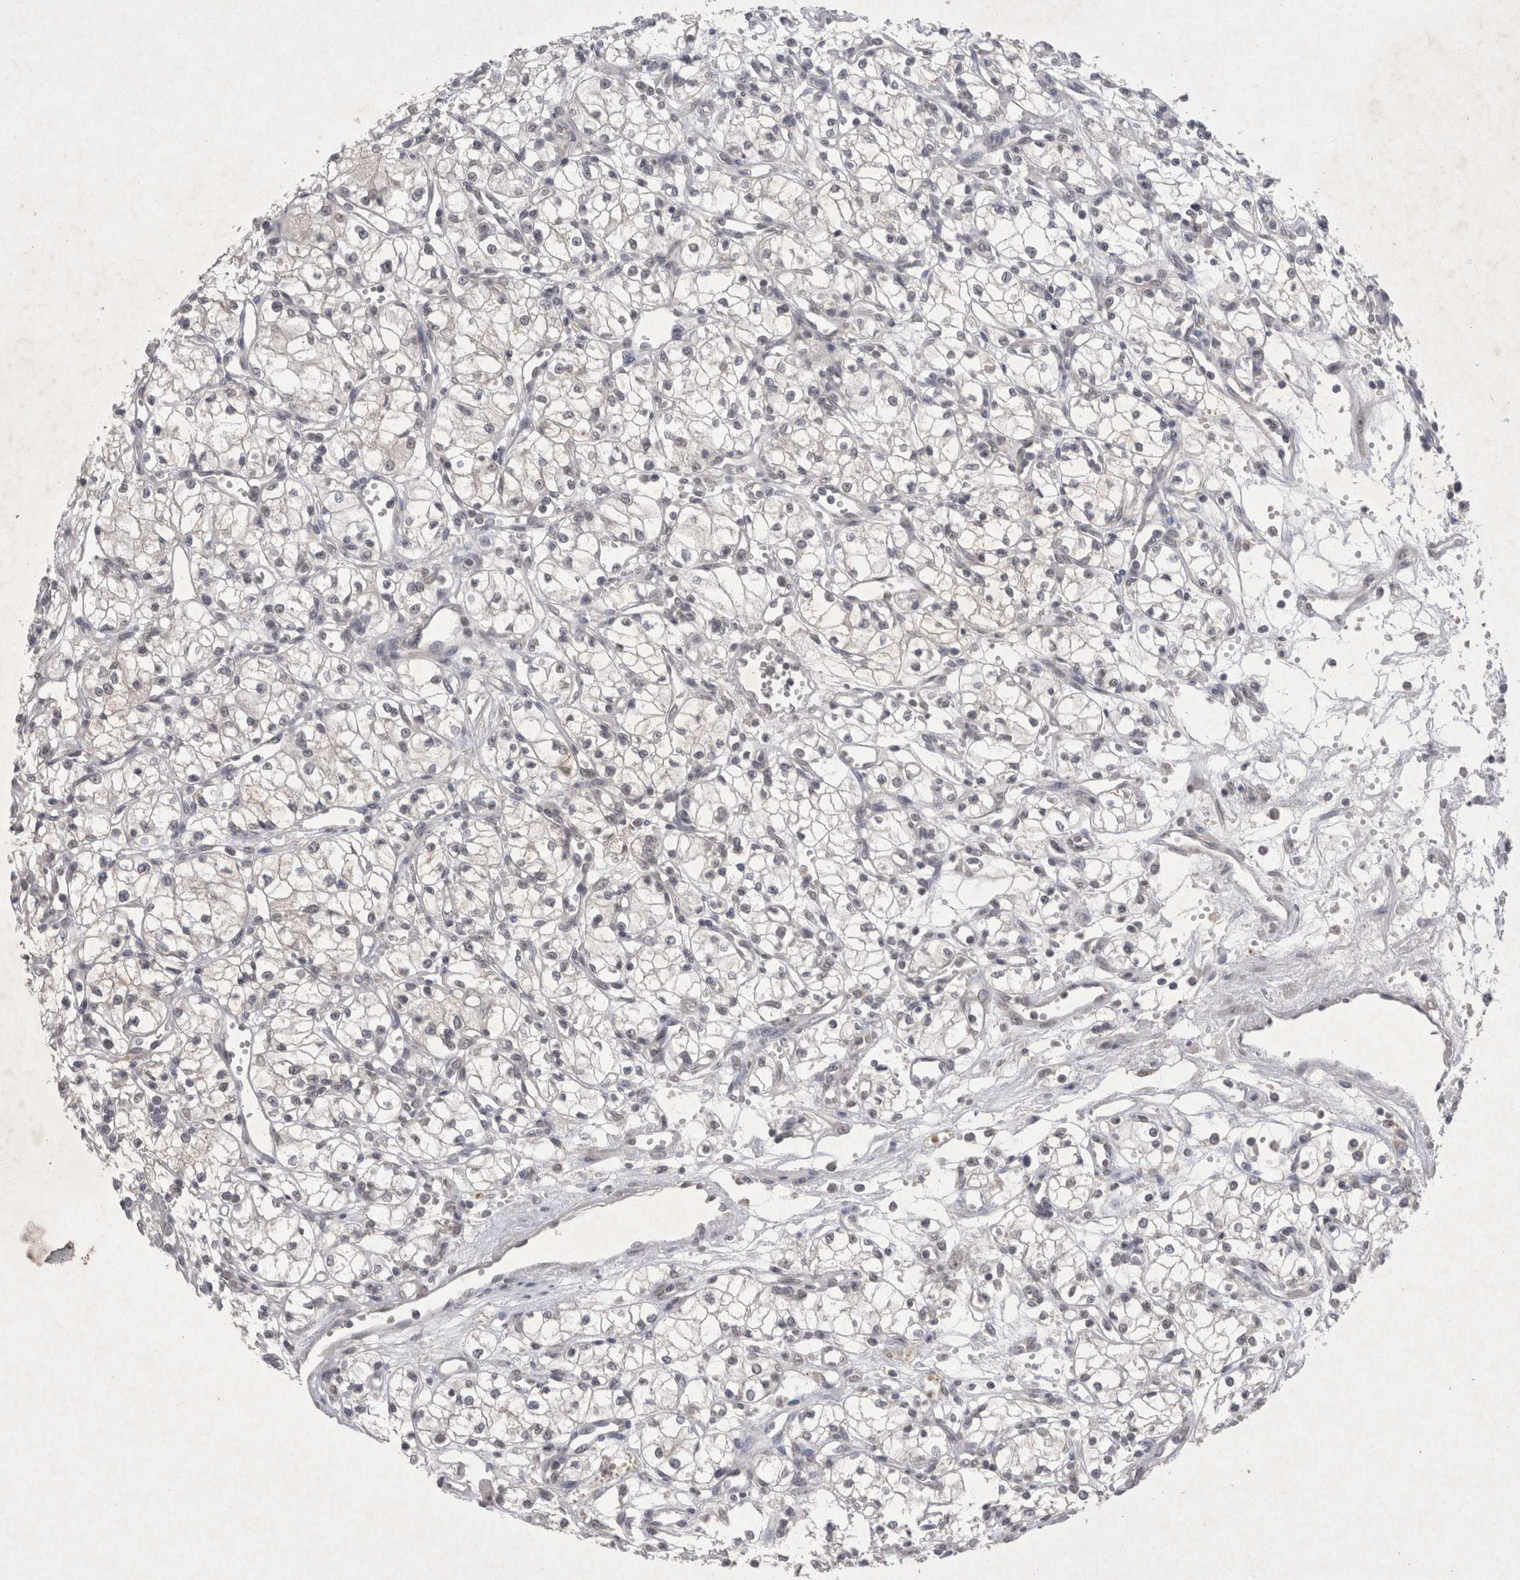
{"staining": {"intensity": "negative", "quantity": "none", "location": "none"}, "tissue": "renal cancer", "cell_type": "Tumor cells", "image_type": "cancer", "snomed": [{"axis": "morphology", "description": "Normal tissue, NOS"}, {"axis": "morphology", "description": "Adenocarcinoma, NOS"}, {"axis": "topography", "description": "Kidney"}], "caption": "This is an immunohistochemistry (IHC) photomicrograph of human adenocarcinoma (renal). There is no positivity in tumor cells.", "gene": "LYVE1", "patient": {"sex": "male", "age": 59}}